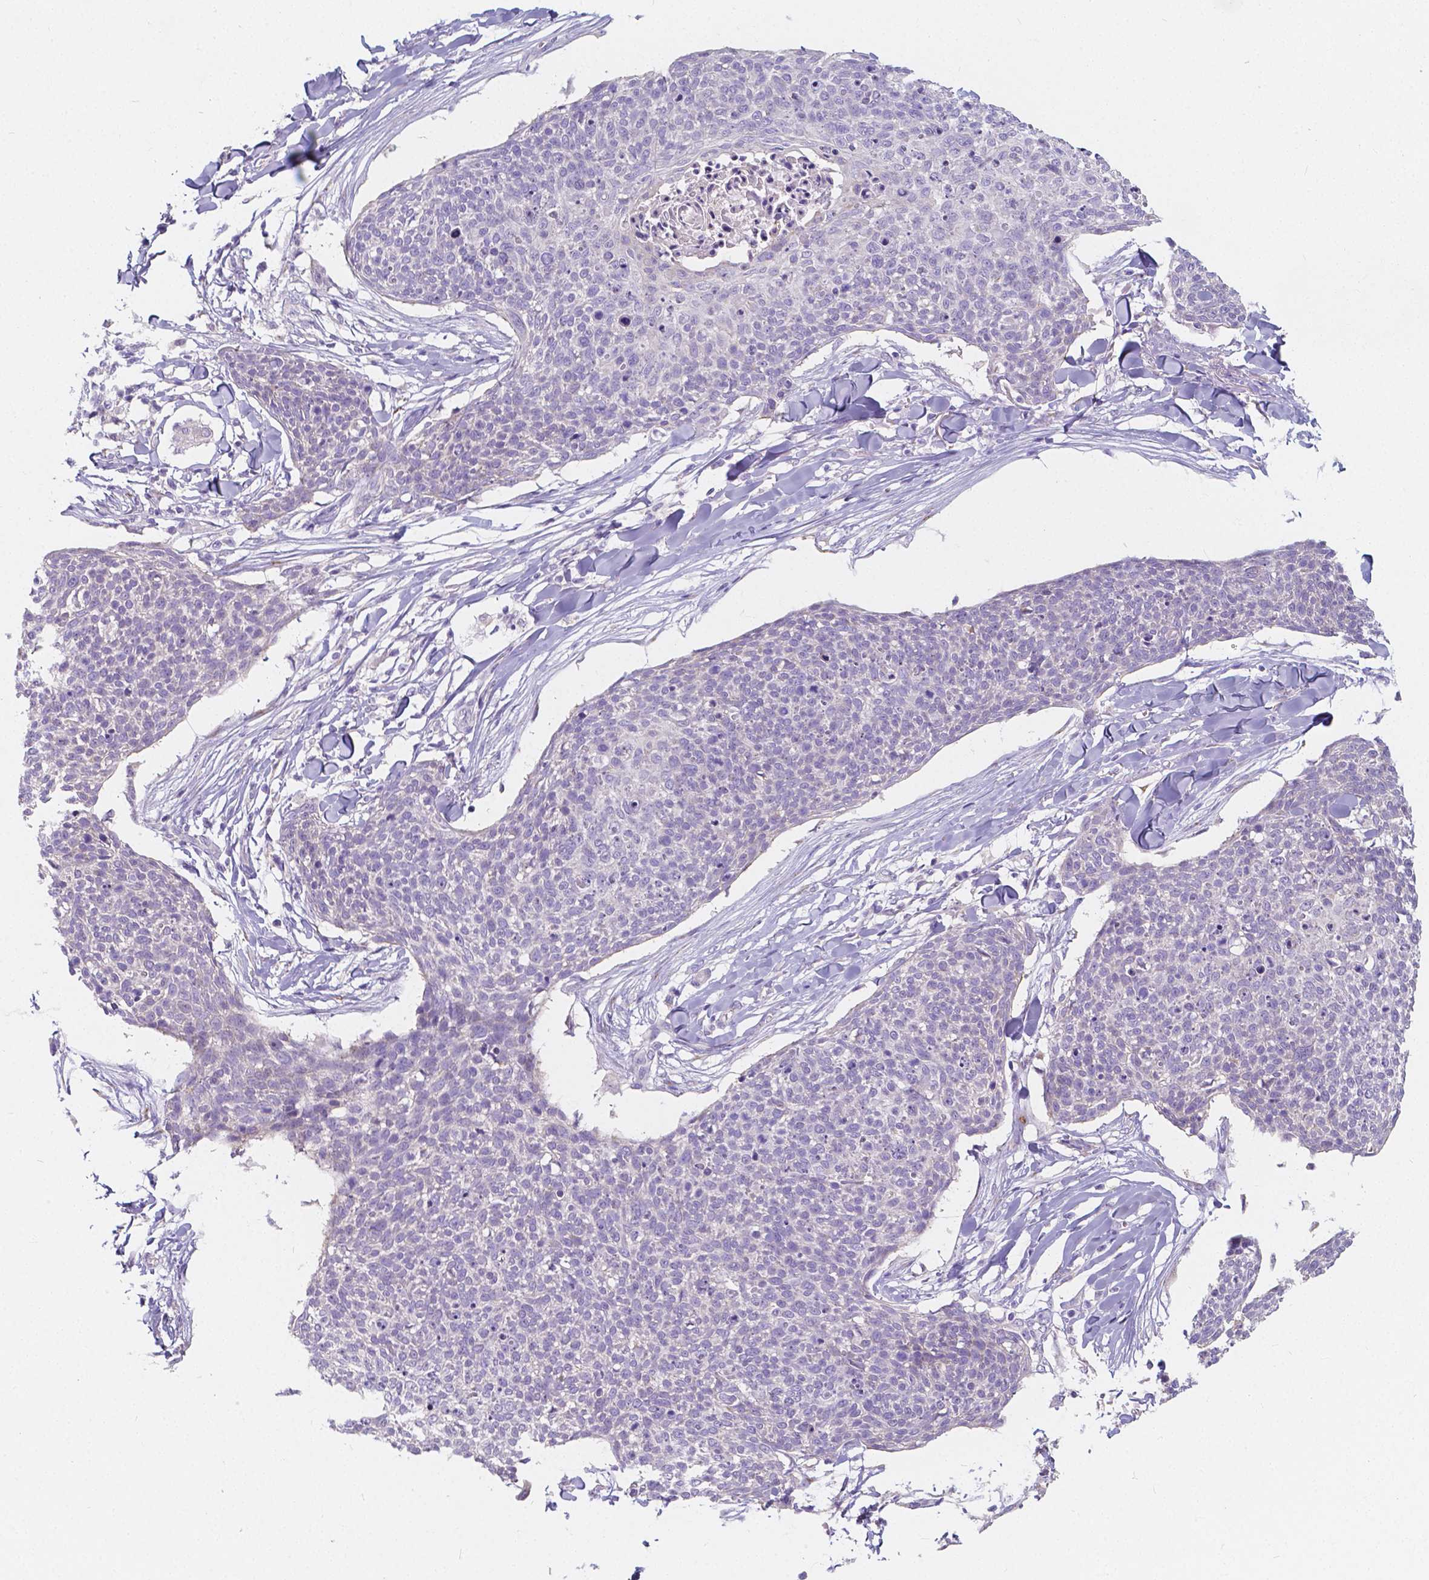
{"staining": {"intensity": "negative", "quantity": "none", "location": "none"}, "tissue": "skin cancer", "cell_type": "Tumor cells", "image_type": "cancer", "snomed": [{"axis": "morphology", "description": "Squamous cell carcinoma, NOS"}, {"axis": "topography", "description": "Skin"}, {"axis": "topography", "description": "Vulva"}], "caption": "Squamous cell carcinoma (skin) was stained to show a protein in brown. There is no significant staining in tumor cells. The staining was performed using DAB to visualize the protein expression in brown, while the nuclei were stained in blue with hematoxylin (Magnification: 20x).", "gene": "RNF186", "patient": {"sex": "female", "age": 75}}